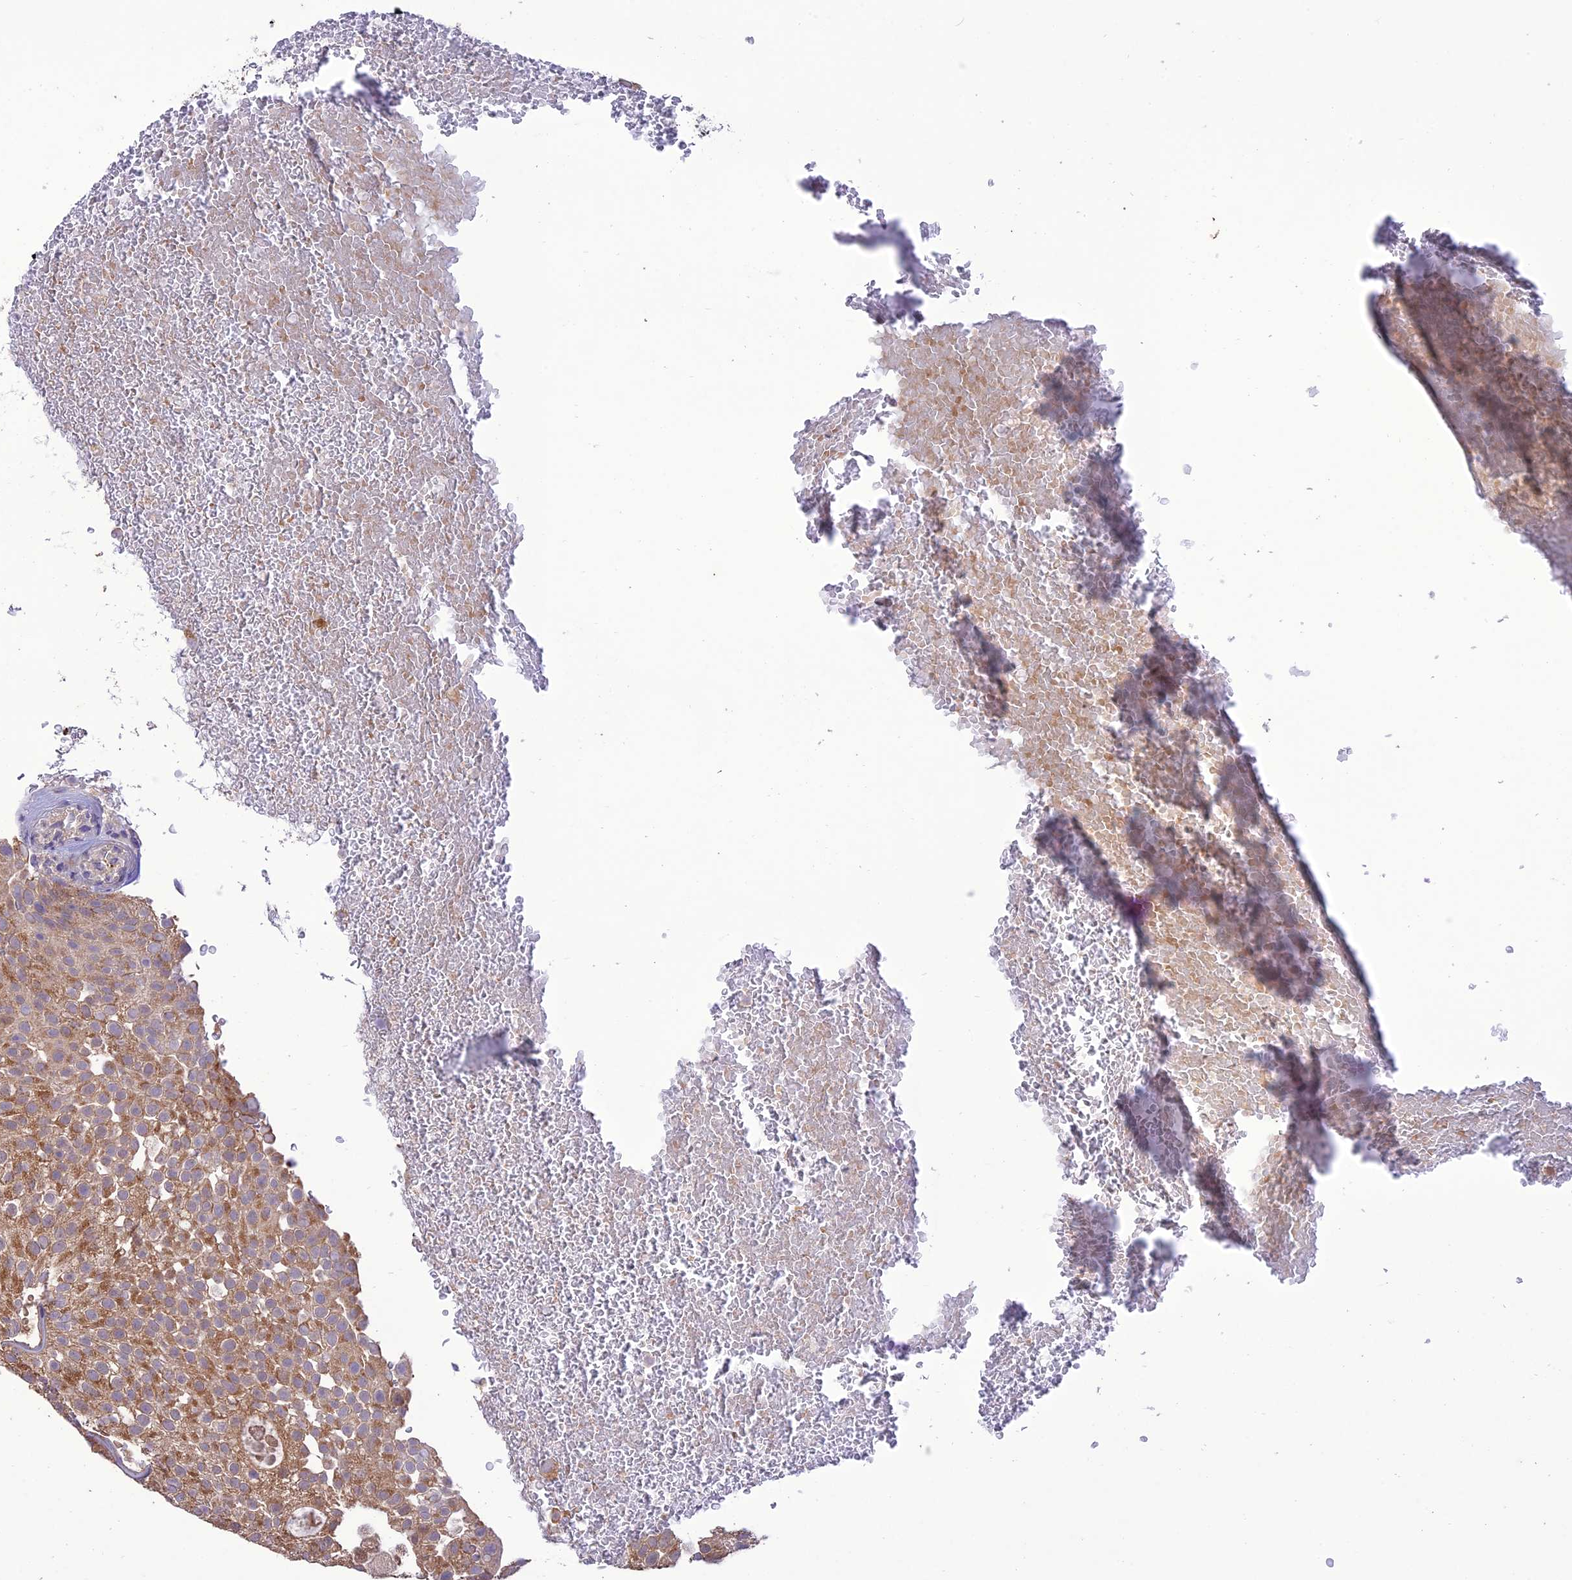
{"staining": {"intensity": "moderate", "quantity": ">75%", "location": "cytoplasmic/membranous"}, "tissue": "urothelial cancer", "cell_type": "Tumor cells", "image_type": "cancer", "snomed": [{"axis": "morphology", "description": "Urothelial carcinoma, Low grade"}, {"axis": "topography", "description": "Urinary bladder"}], "caption": "DAB immunohistochemical staining of human low-grade urothelial carcinoma shows moderate cytoplasmic/membranous protein expression in approximately >75% of tumor cells. (DAB (3,3'-diaminobenzidine) = brown stain, brightfield microscopy at high magnification).", "gene": "NDUFAF1", "patient": {"sex": "male", "age": 78}}